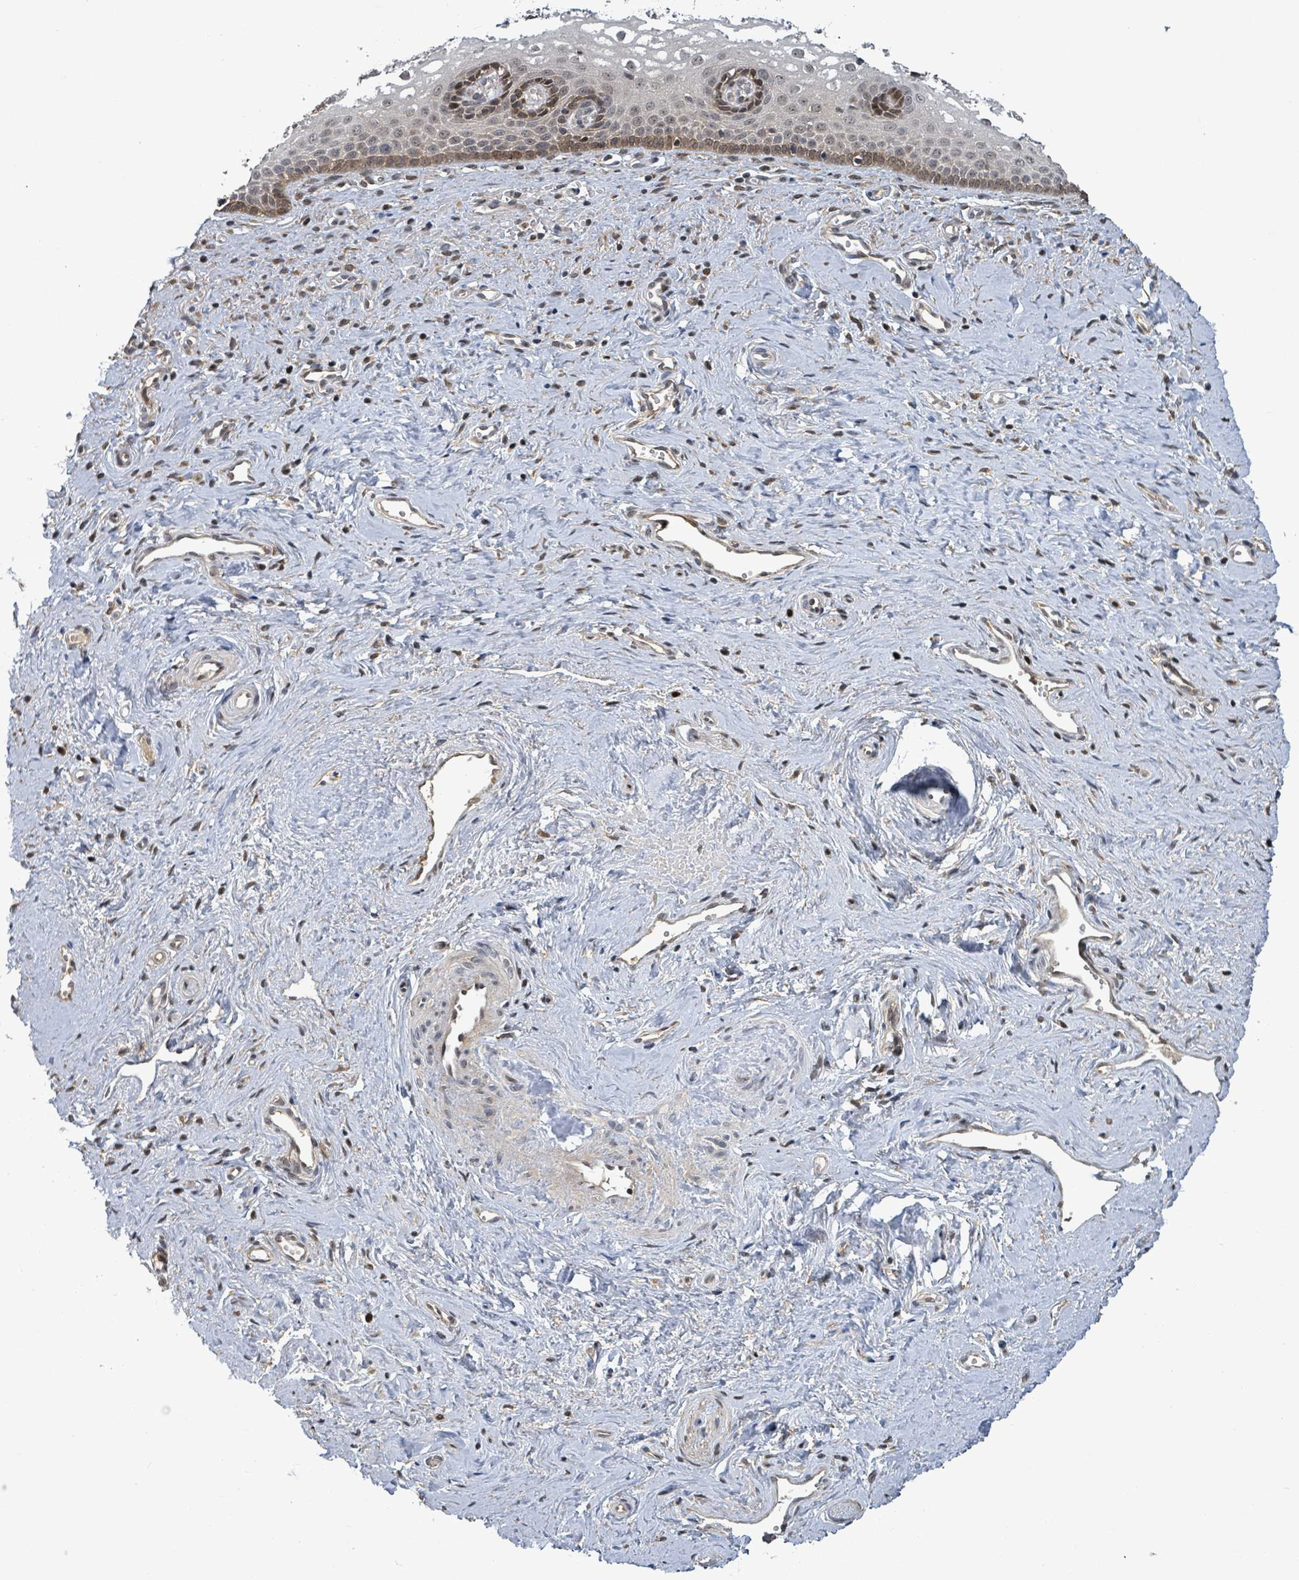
{"staining": {"intensity": "weak", "quantity": "<25%", "location": "cytoplasmic/membranous,nuclear"}, "tissue": "vagina", "cell_type": "Squamous epithelial cells", "image_type": "normal", "snomed": [{"axis": "morphology", "description": "Normal tissue, NOS"}, {"axis": "topography", "description": "Vagina"}], "caption": "This is a micrograph of immunohistochemistry (IHC) staining of unremarkable vagina, which shows no expression in squamous epithelial cells. The staining was performed using DAB to visualize the protein expression in brown, while the nuclei were stained in blue with hematoxylin (Magnification: 20x).", "gene": "FBXO6", "patient": {"sex": "female", "age": 59}}